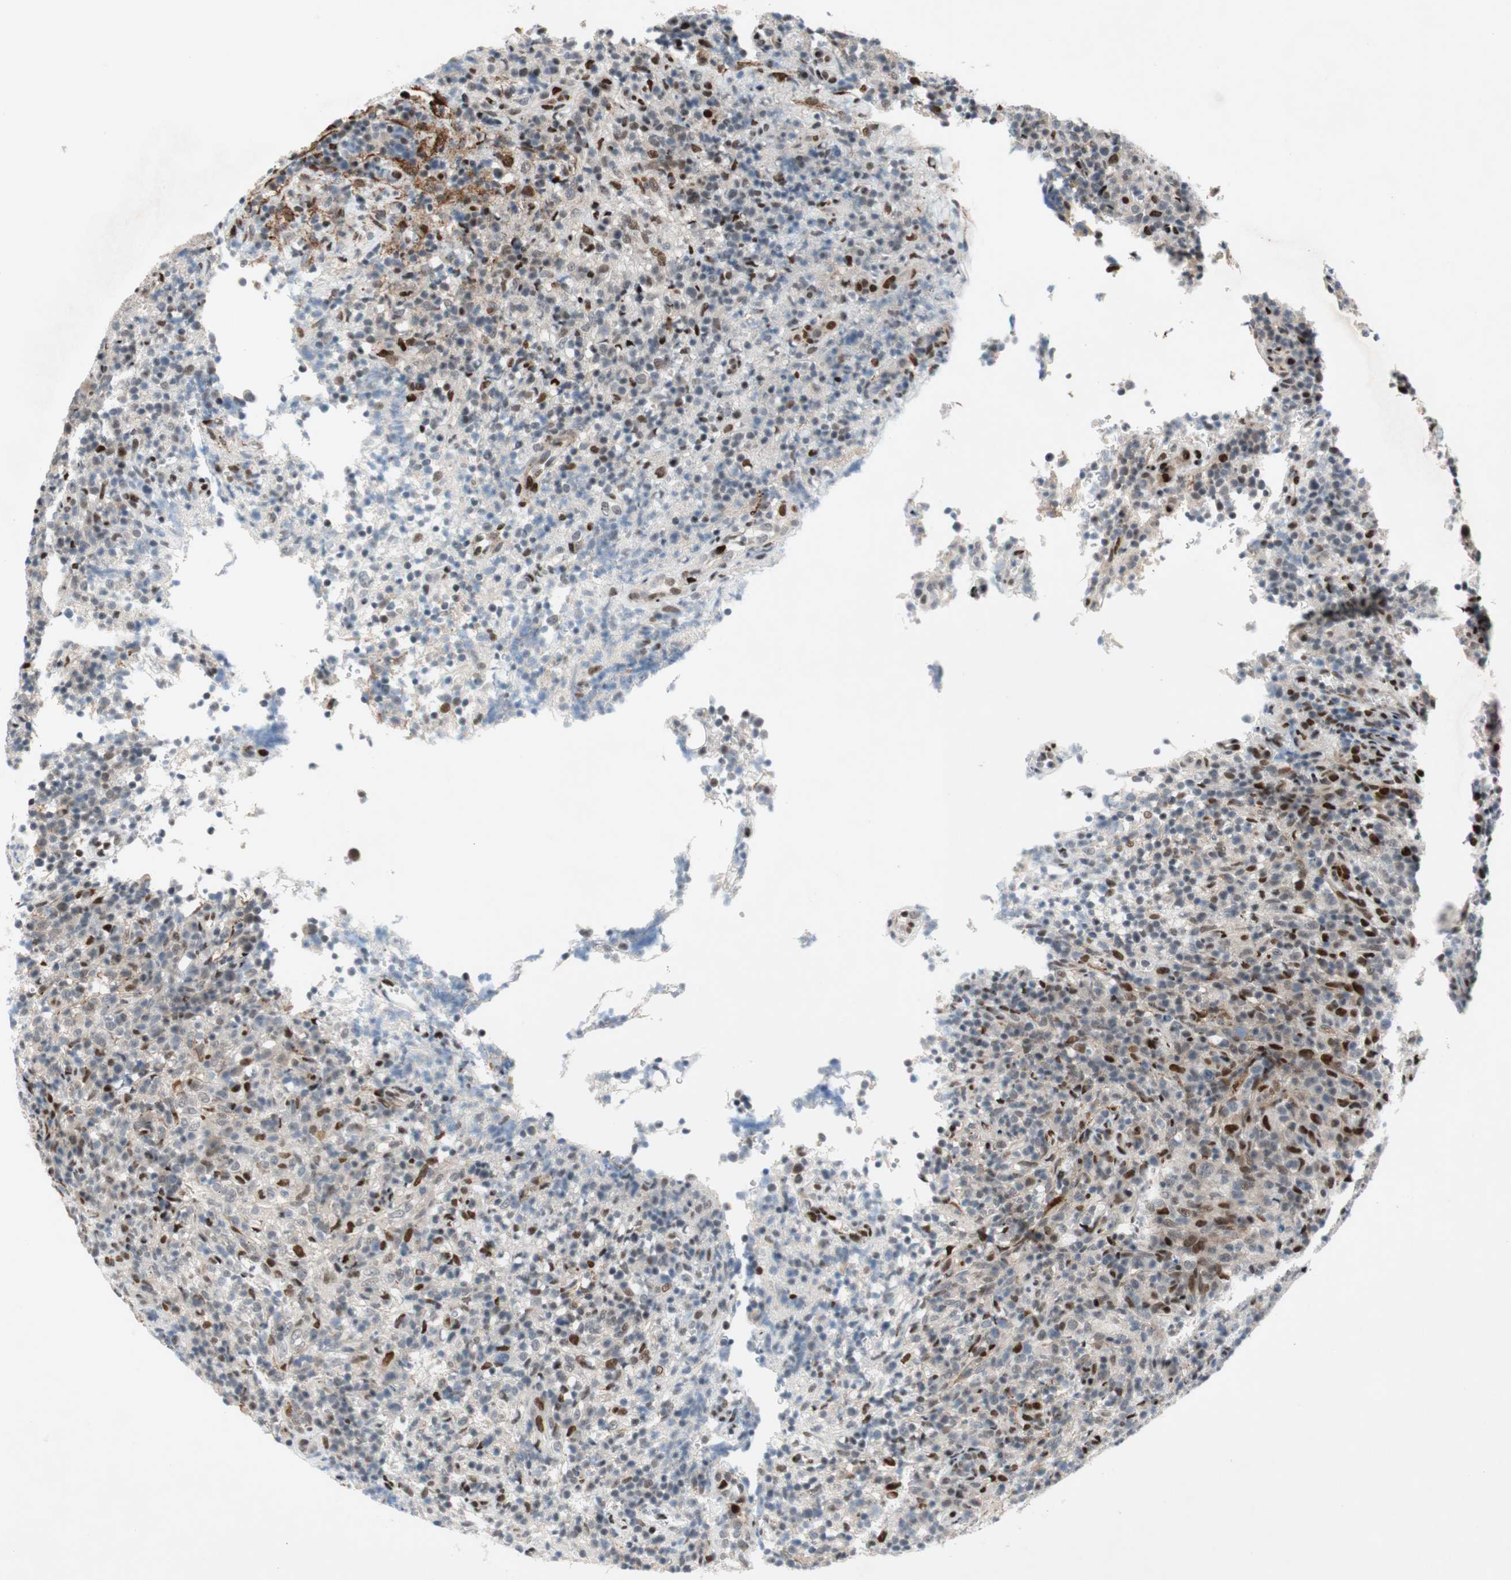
{"staining": {"intensity": "moderate", "quantity": "<25%", "location": "nuclear"}, "tissue": "lymphoma", "cell_type": "Tumor cells", "image_type": "cancer", "snomed": [{"axis": "morphology", "description": "Malignant lymphoma, non-Hodgkin's type, High grade"}, {"axis": "topography", "description": "Lymph node"}], "caption": "High-grade malignant lymphoma, non-Hodgkin's type stained for a protein demonstrates moderate nuclear positivity in tumor cells.", "gene": "FBXO44", "patient": {"sex": "female", "age": 76}}